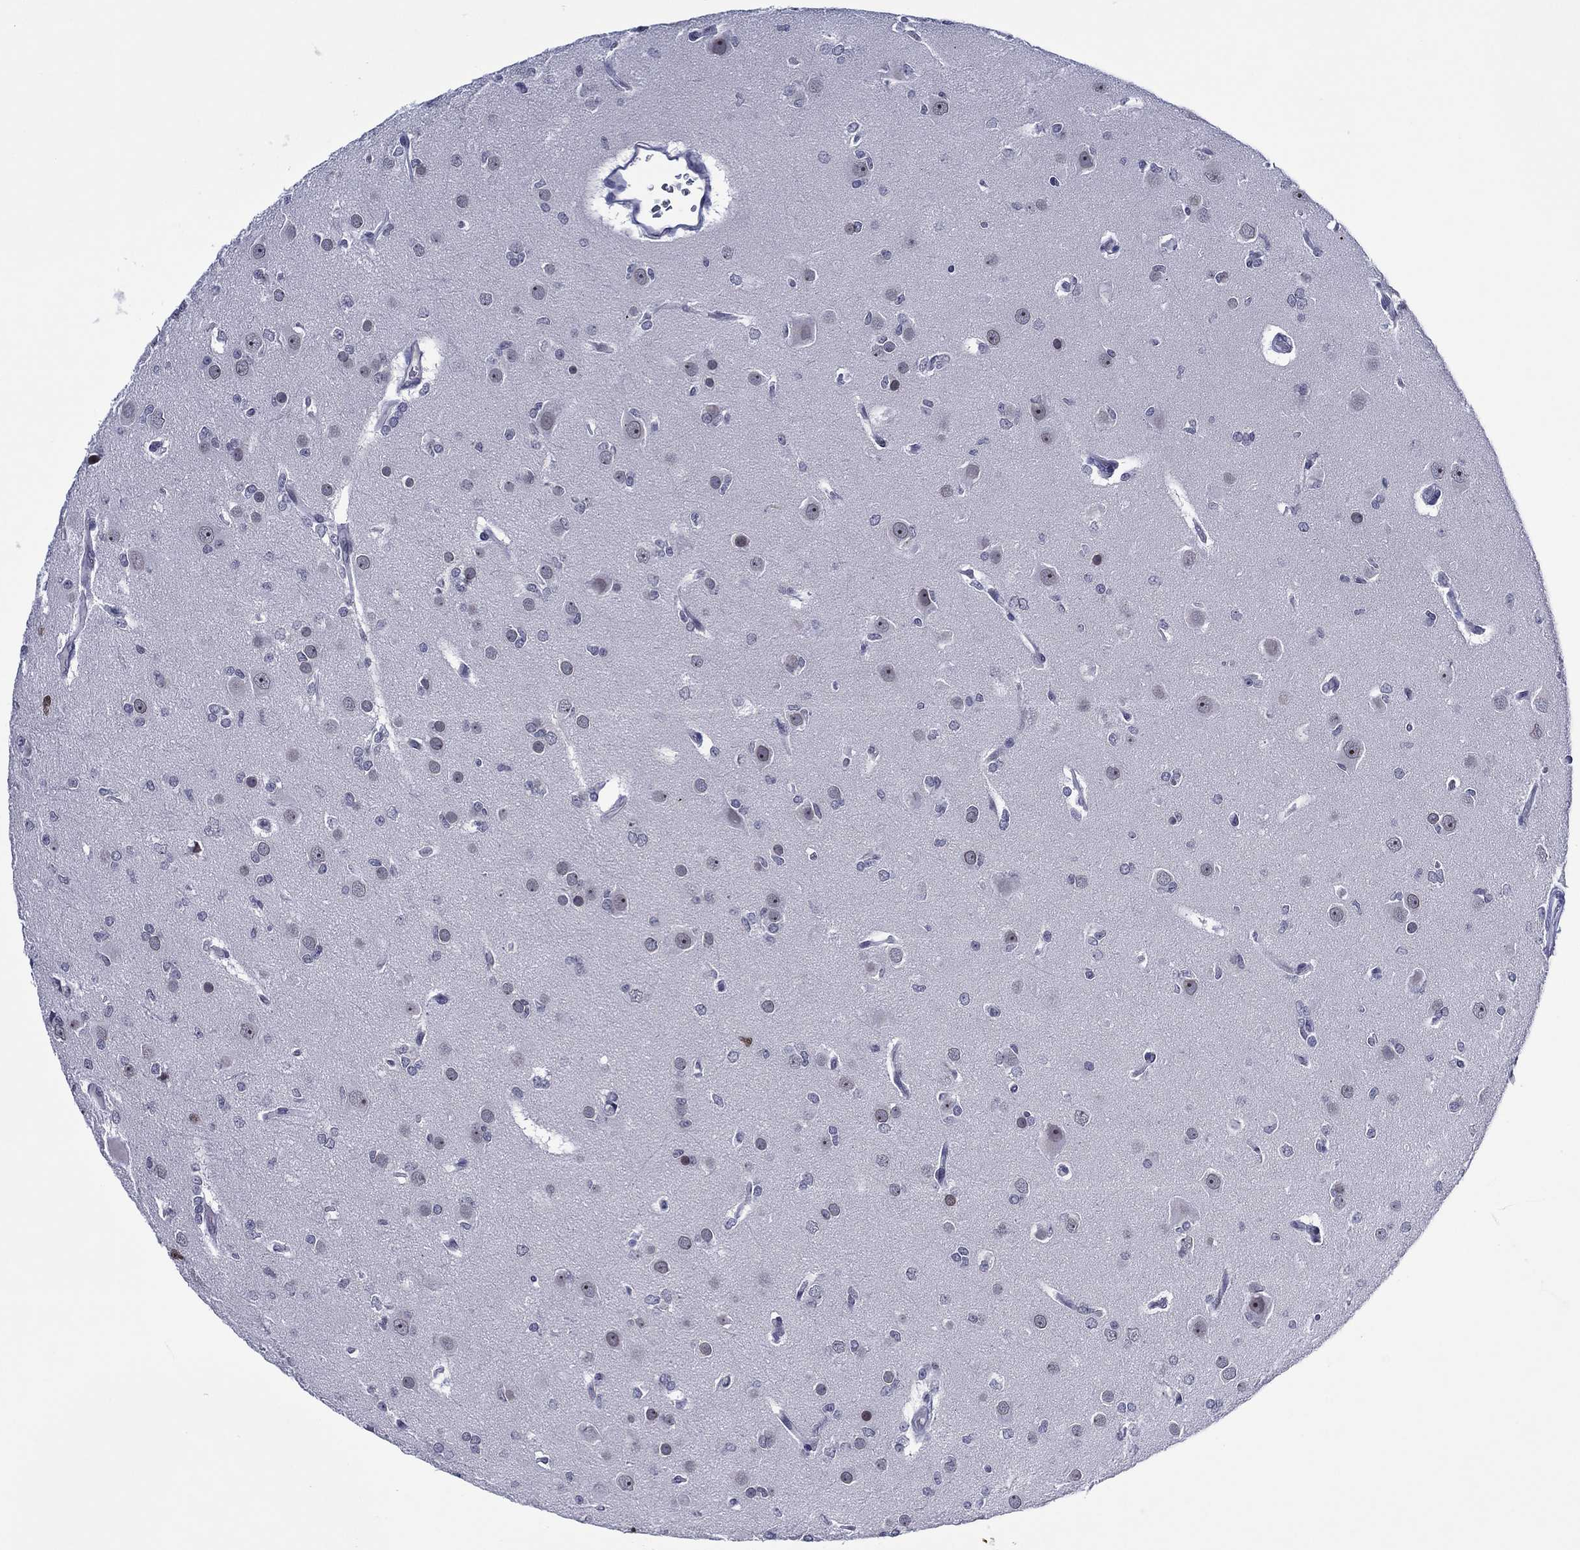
{"staining": {"intensity": "negative", "quantity": "none", "location": "none"}, "tissue": "glioma", "cell_type": "Tumor cells", "image_type": "cancer", "snomed": [{"axis": "morphology", "description": "Glioma, malignant, Low grade"}, {"axis": "topography", "description": "Brain"}], "caption": "Tumor cells show no significant positivity in malignant low-grade glioma.", "gene": "GATA6", "patient": {"sex": "male", "age": 27}}